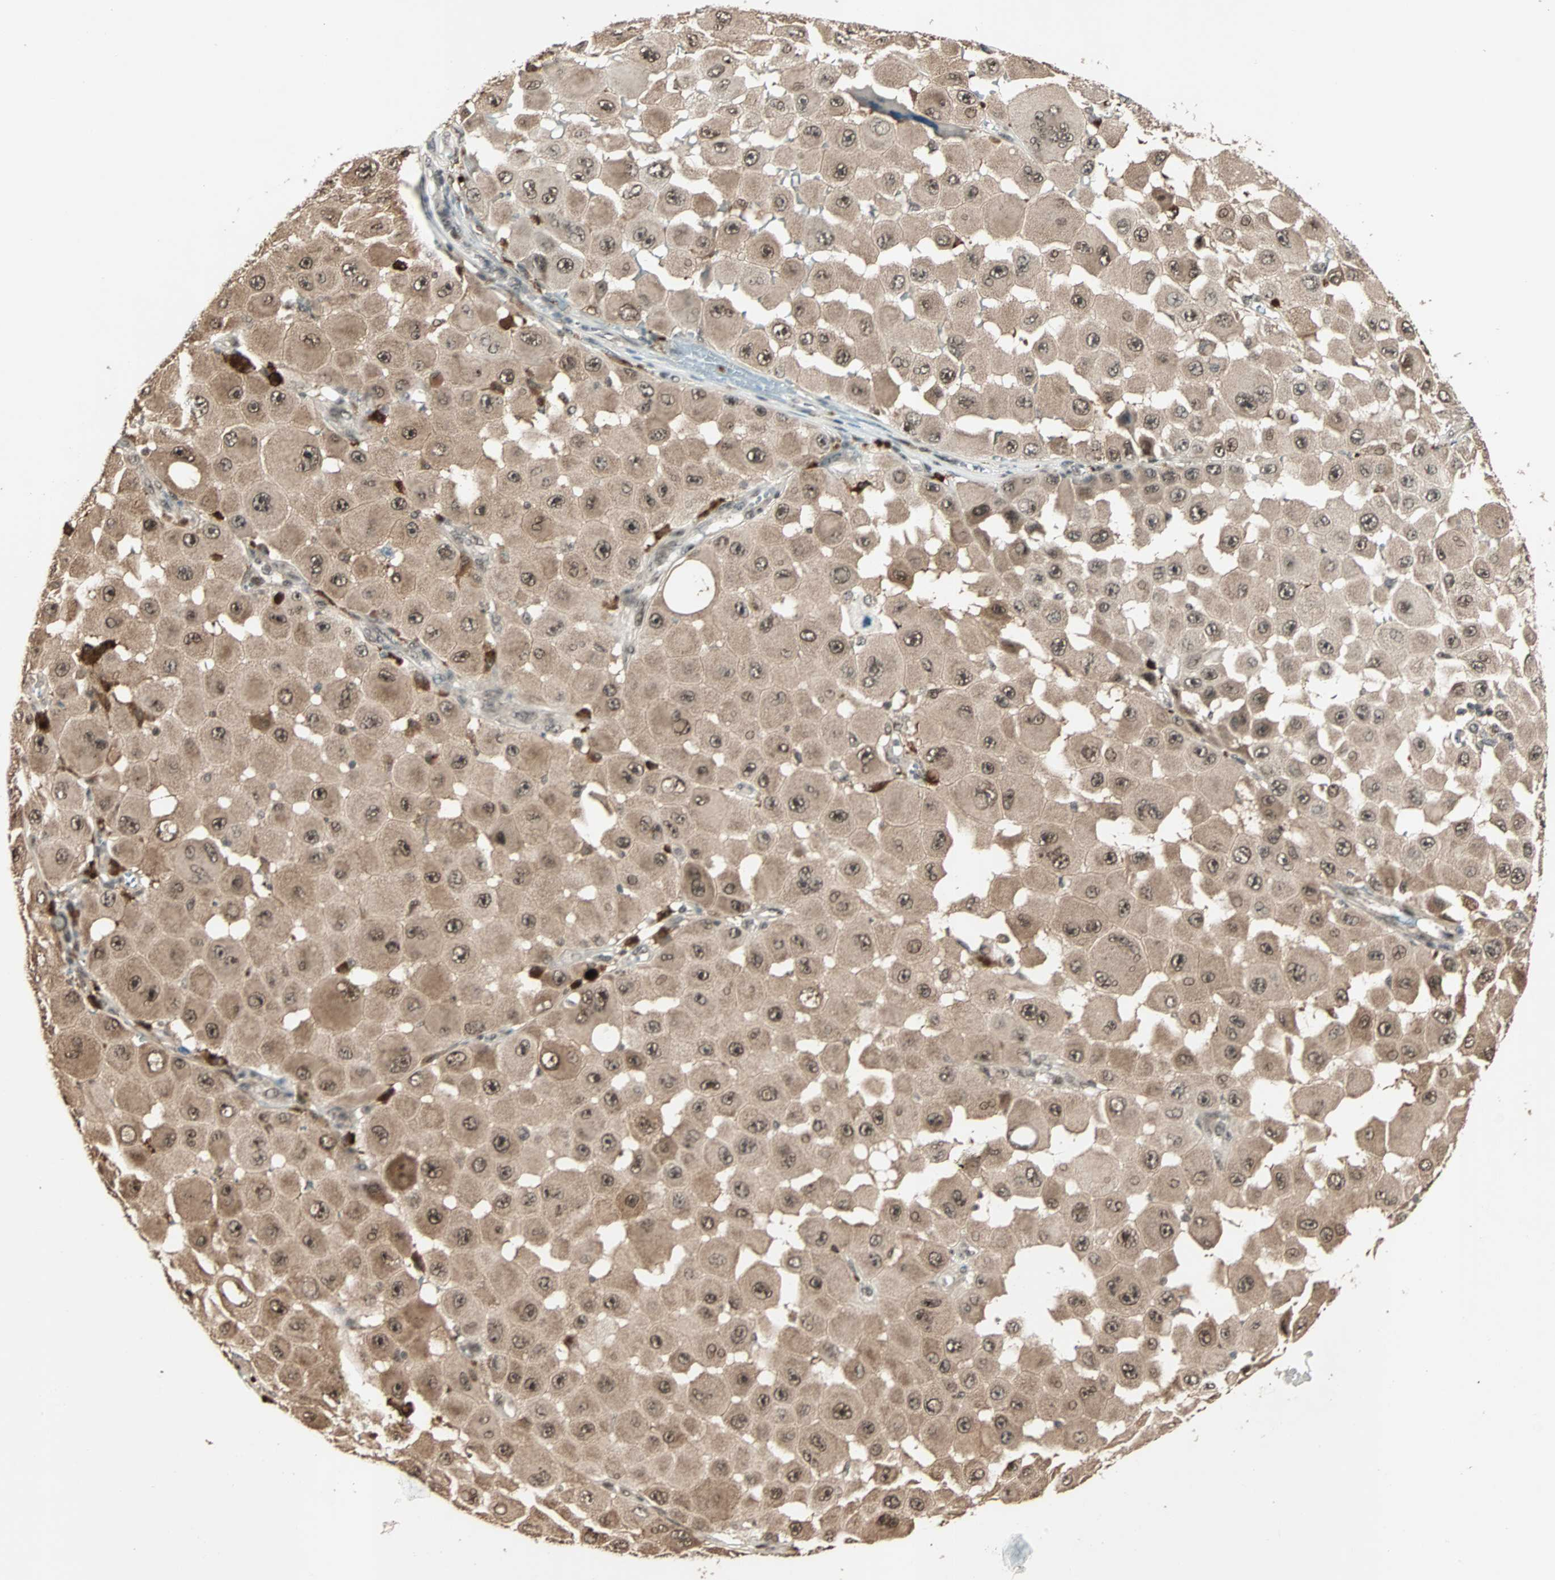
{"staining": {"intensity": "moderate", "quantity": ">75%", "location": "cytoplasmic/membranous,nuclear"}, "tissue": "melanoma", "cell_type": "Tumor cells", "image_type": "cancer", "snomed": [{"axis": "morphology", "description": "Malignant melanoma, NOS"}, {"axis": "topography", "description": "Skin"}], "caption": "Tumor cells display medium levels of moderate cytoplasmic/membranous and nuclear positivity in about >75% of cells in melanoma.", "gene": "ZNF44", "patient": {"sex": "female", "age": 81}}